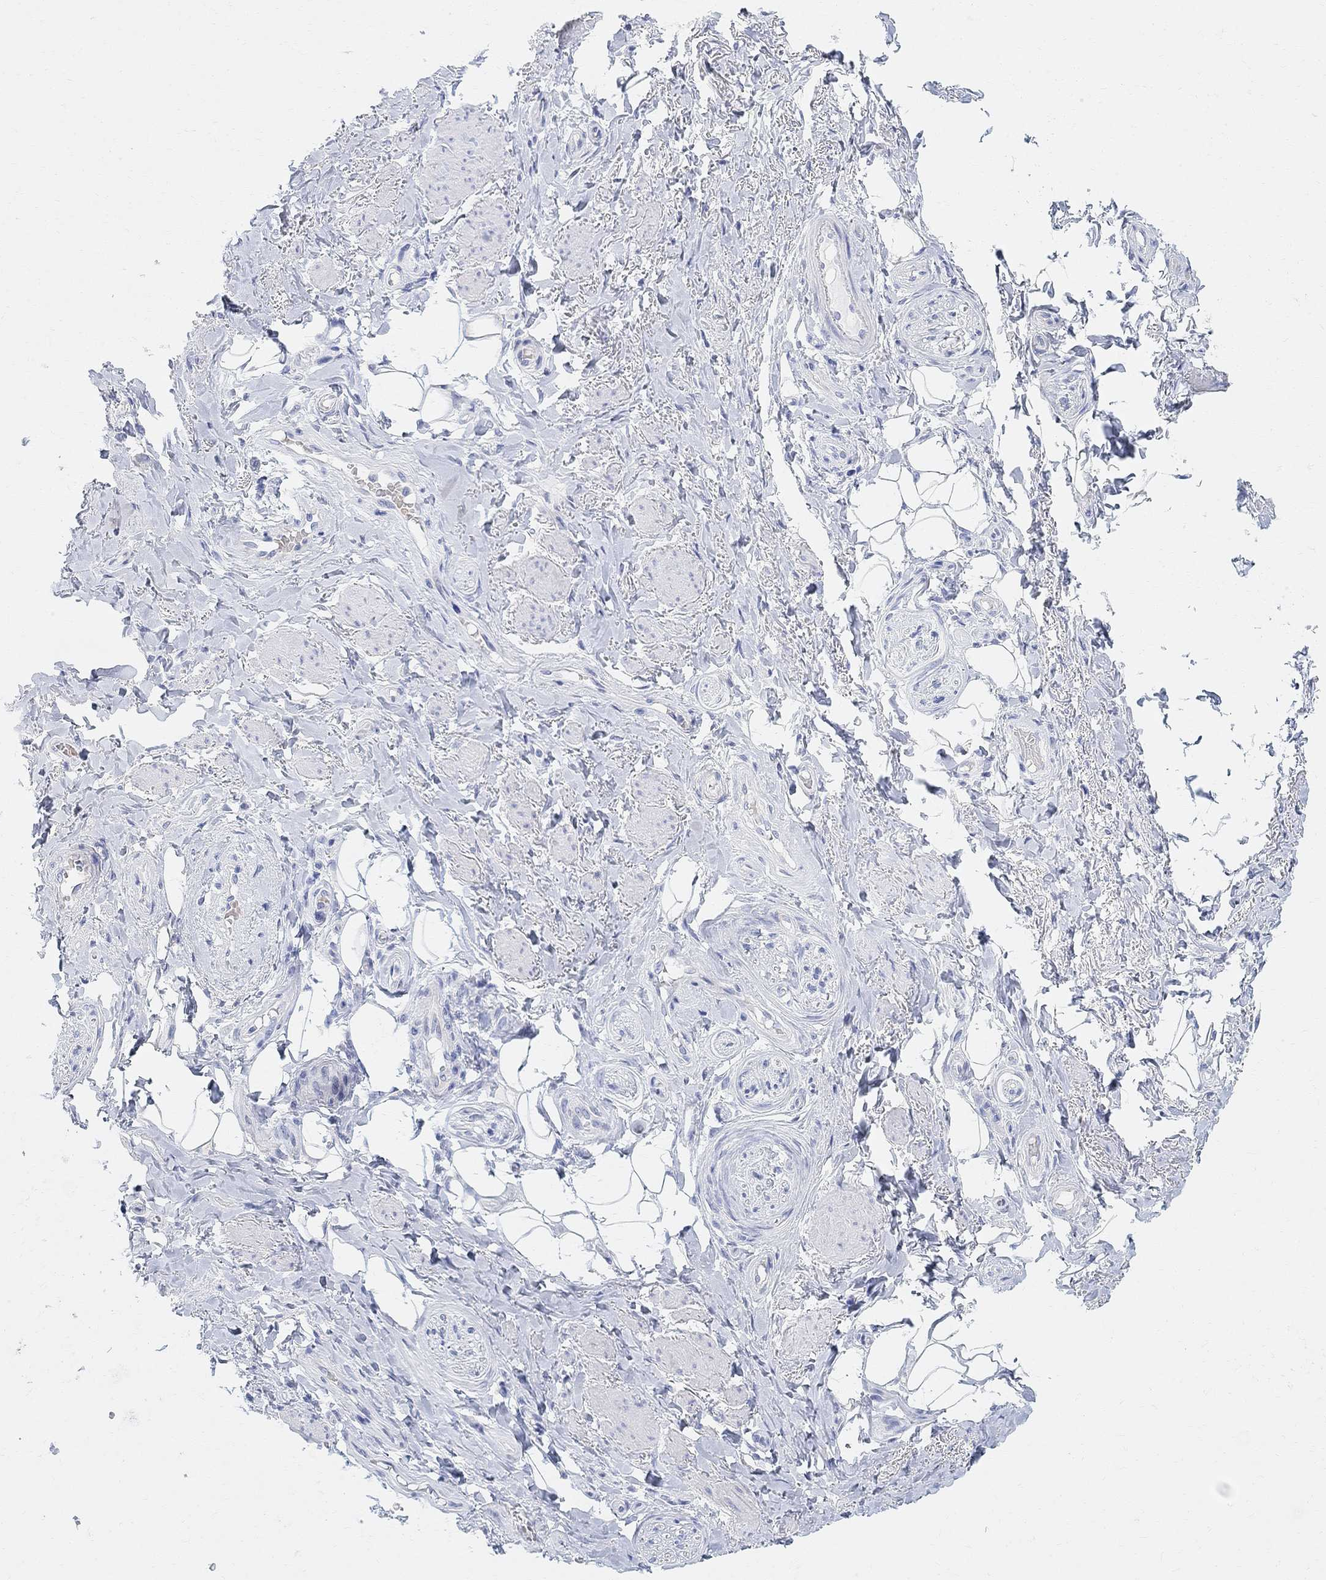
{"staining": {"intensity": "negative", "quantity": "none", "location": "none"}, "tissue": "adipose tissue", "cell_type": "Adipocytes", "image_type": "normal", "snomed": [{"axis": "morphology", "description": "Normal tissue, NOS"}, {"axis": "topography", "description": "Skeletal muscle"}, {"axis": "topography", "description": "Anal"}, {"axis": "topography", "description": "Peripheral nerve tissue"}], "caption": "This is a micrograph of immunohistochemistry (IHC) staining of unremarkable adipose tissue, which shows no staining in adipocytes. (Brightfield microscopy of DAB (3,3'-diaminobenzidine) IHC at high magnification).", "gene": "RETNLB", "patient": {"sex": "male", "age": 53}}